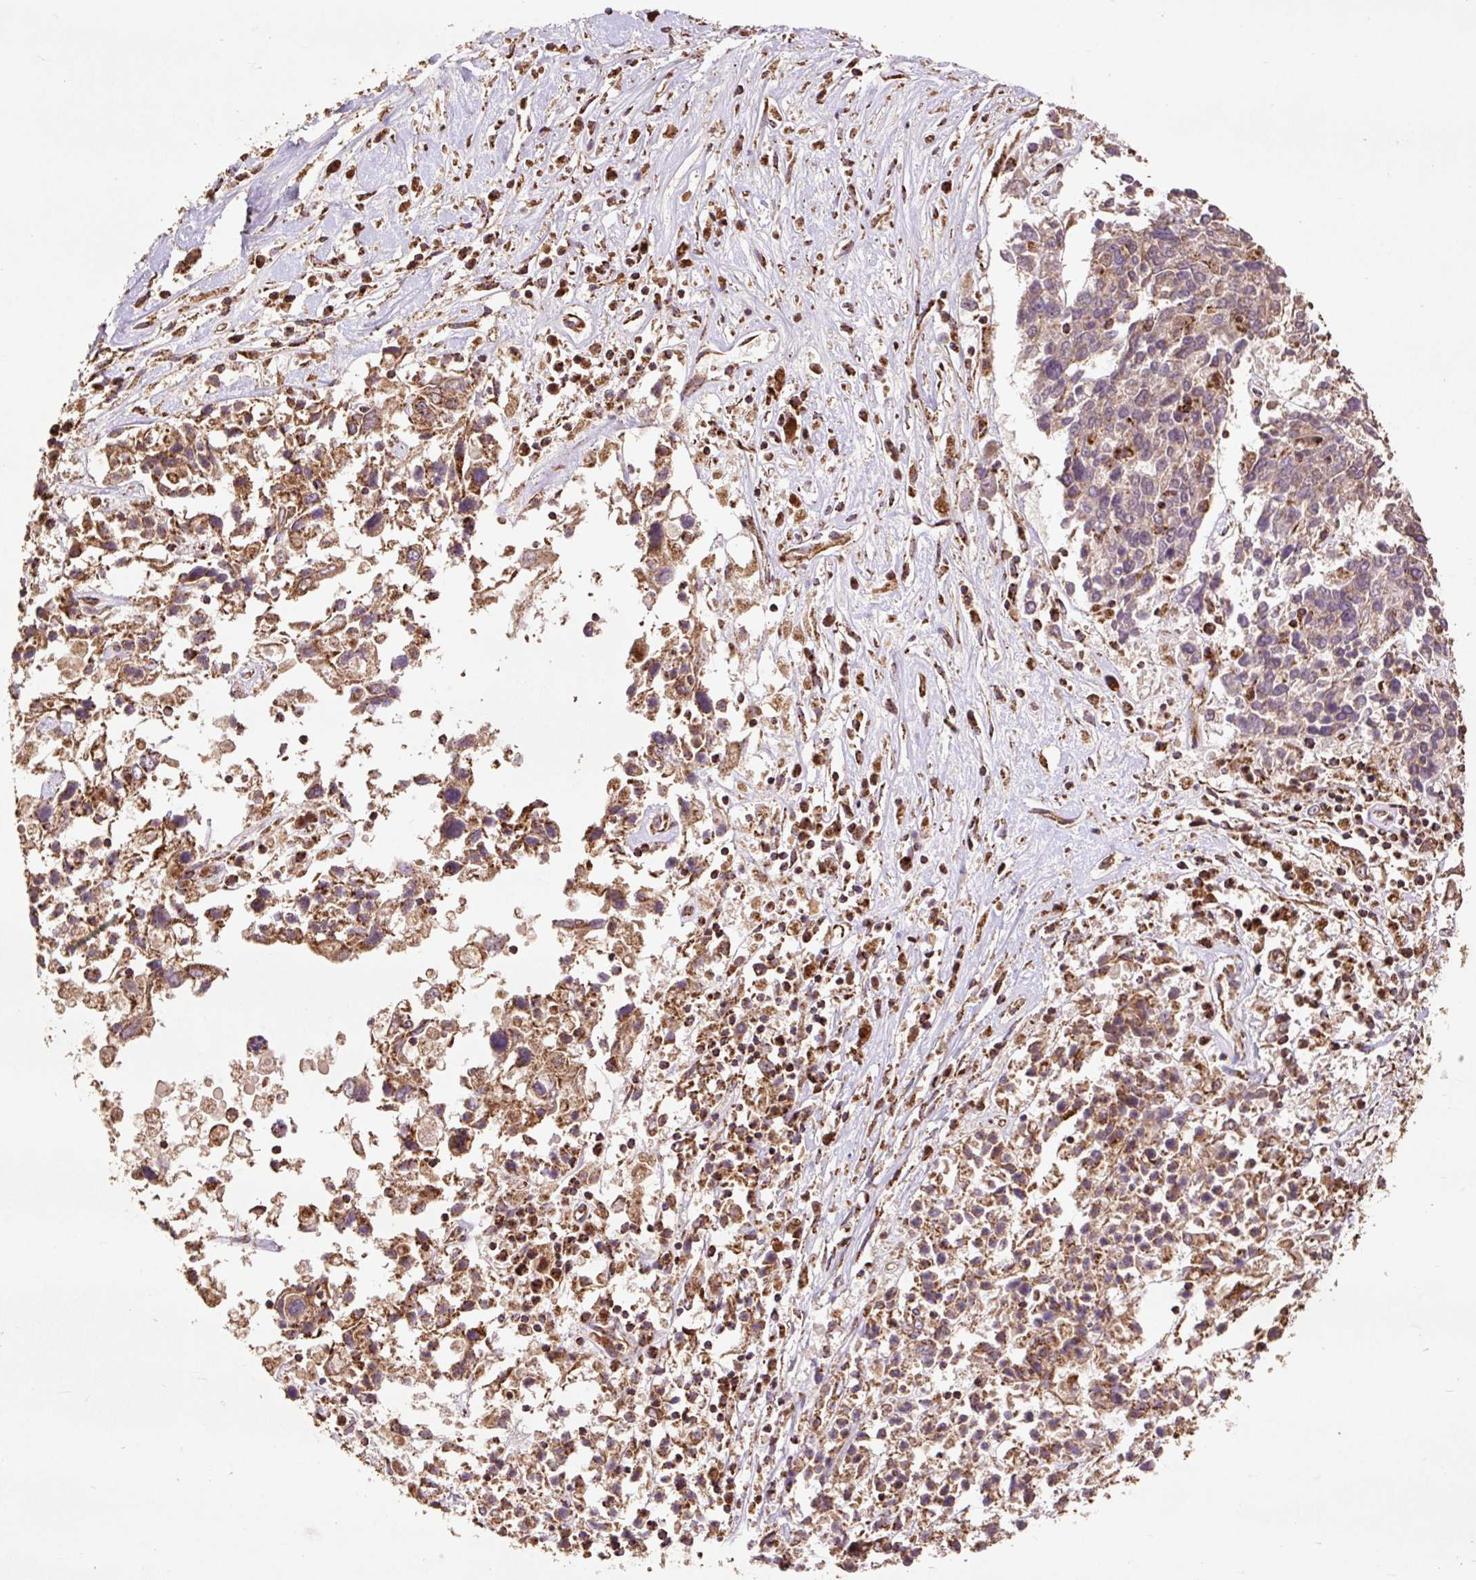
{"staining": {"intensity": "moderate", "quantity": ">75%", "location": "cytoplasmic/membranous"}, "tissue": "ovarian cancer", "cell_type": "Tumor cells", "image_type": "cancer", "snomed": [{"axis": "morphology", "description": "Carcinoma, endometroid"}, {"axis": "topography", "description": "Ovary"}], "caption": "A brown stain labels moderate cytoplasmic/membranous expression of a protein in human ovarian endometroid carcinoma tumor cells.", "gene": "ATP5F1A", "patient": {"sex": "female", "age": 62}}